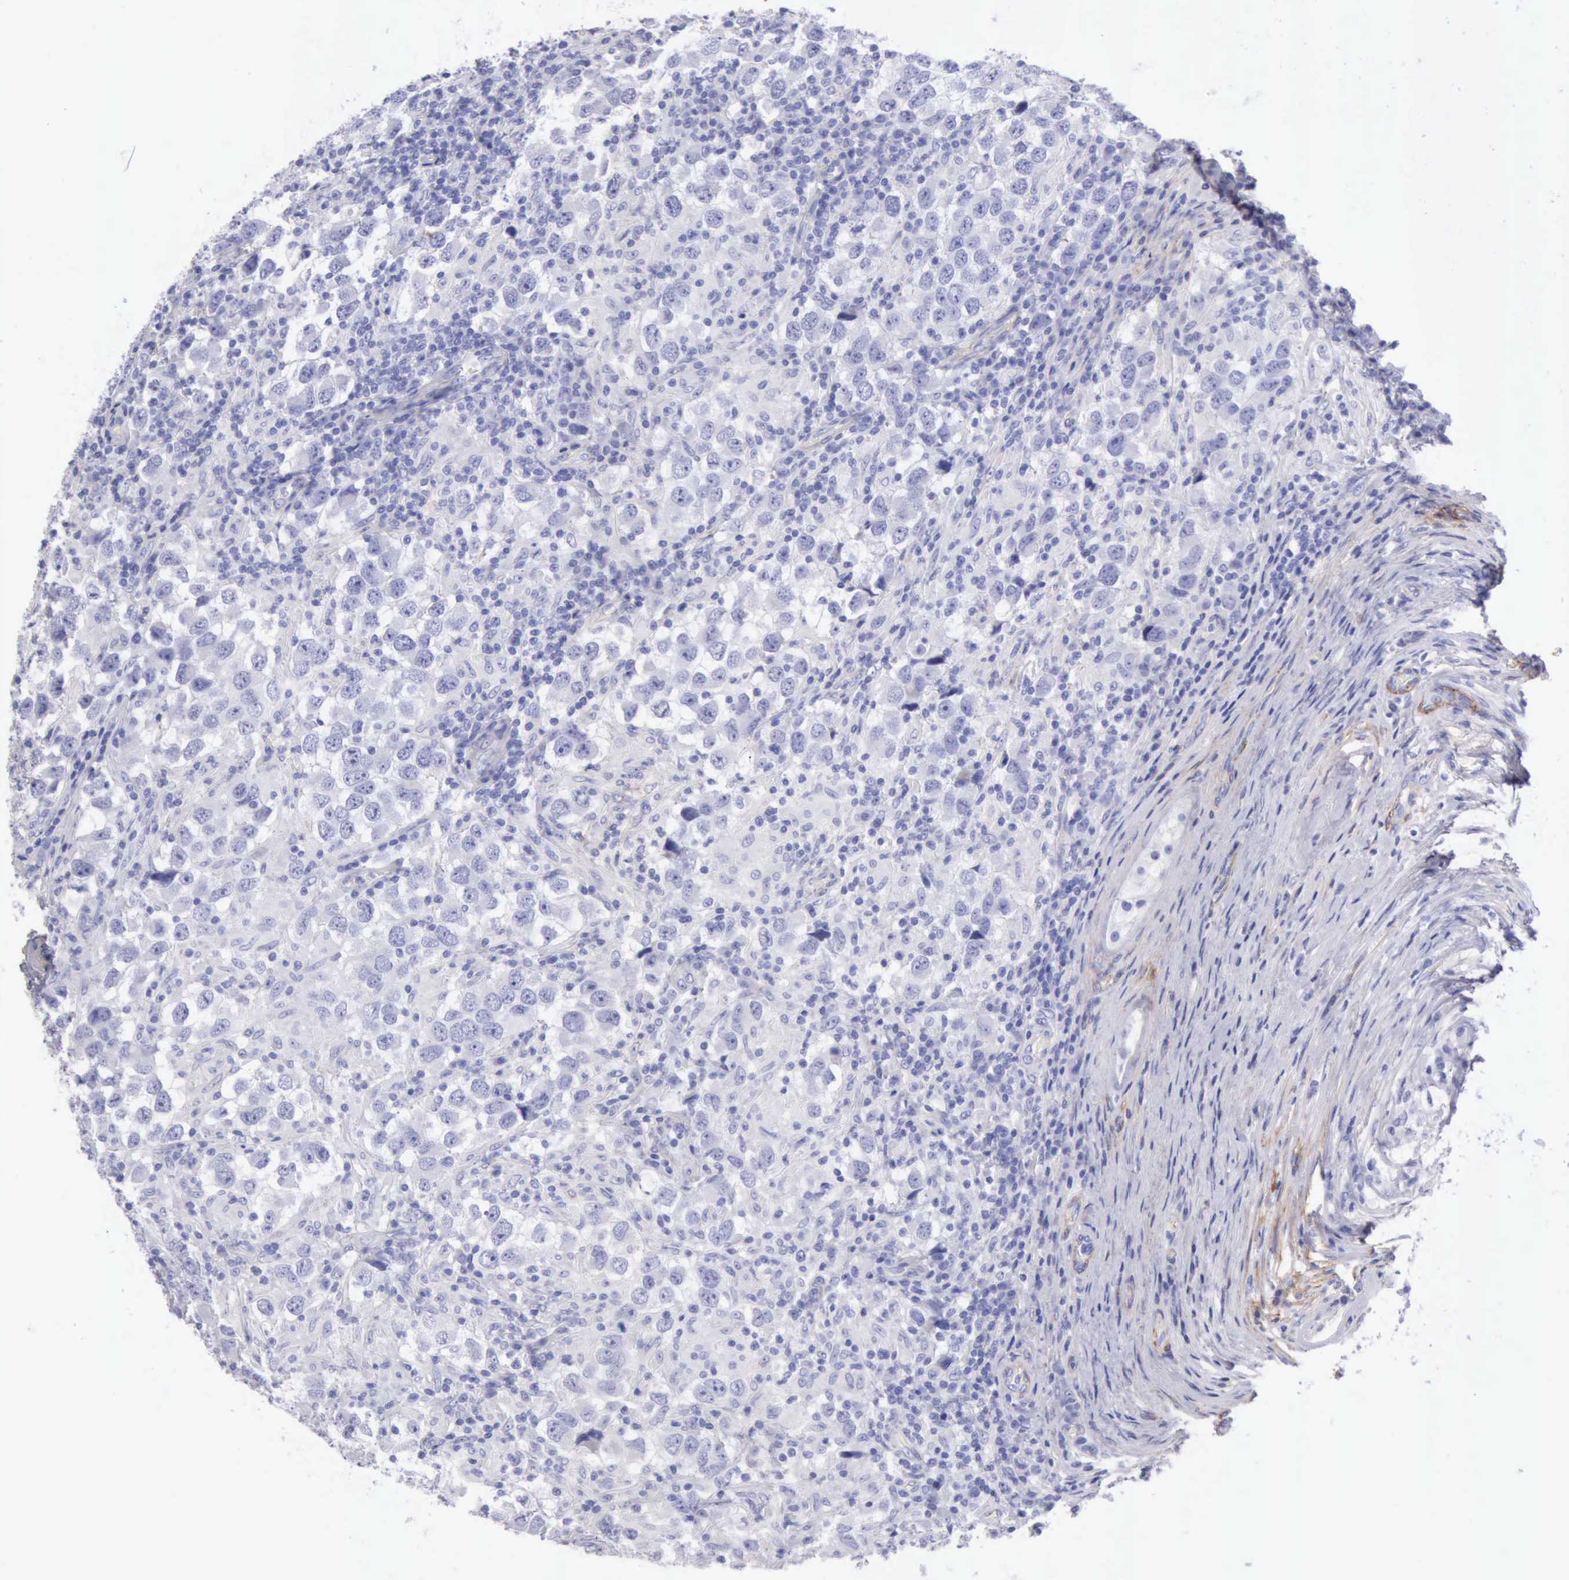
{"staining": {"intensity": "negative", "quantity": "none", "location": "none"}, "tissue": "testis cancer", "cell_type": "Tumor cells", "image_type": "cancer", "snomed": [{"axis": "morphology", "description": "Carcinoma, Embryonal, NOS"}, {"axis": "topography", "description": "Testis"}], "caption": "This is an IHC micrograph of testis embryonal carcinoma. There is no positivity in tumor cells.", "gene": "AOC3", "patient": {"sex": "male", "age": 21}}